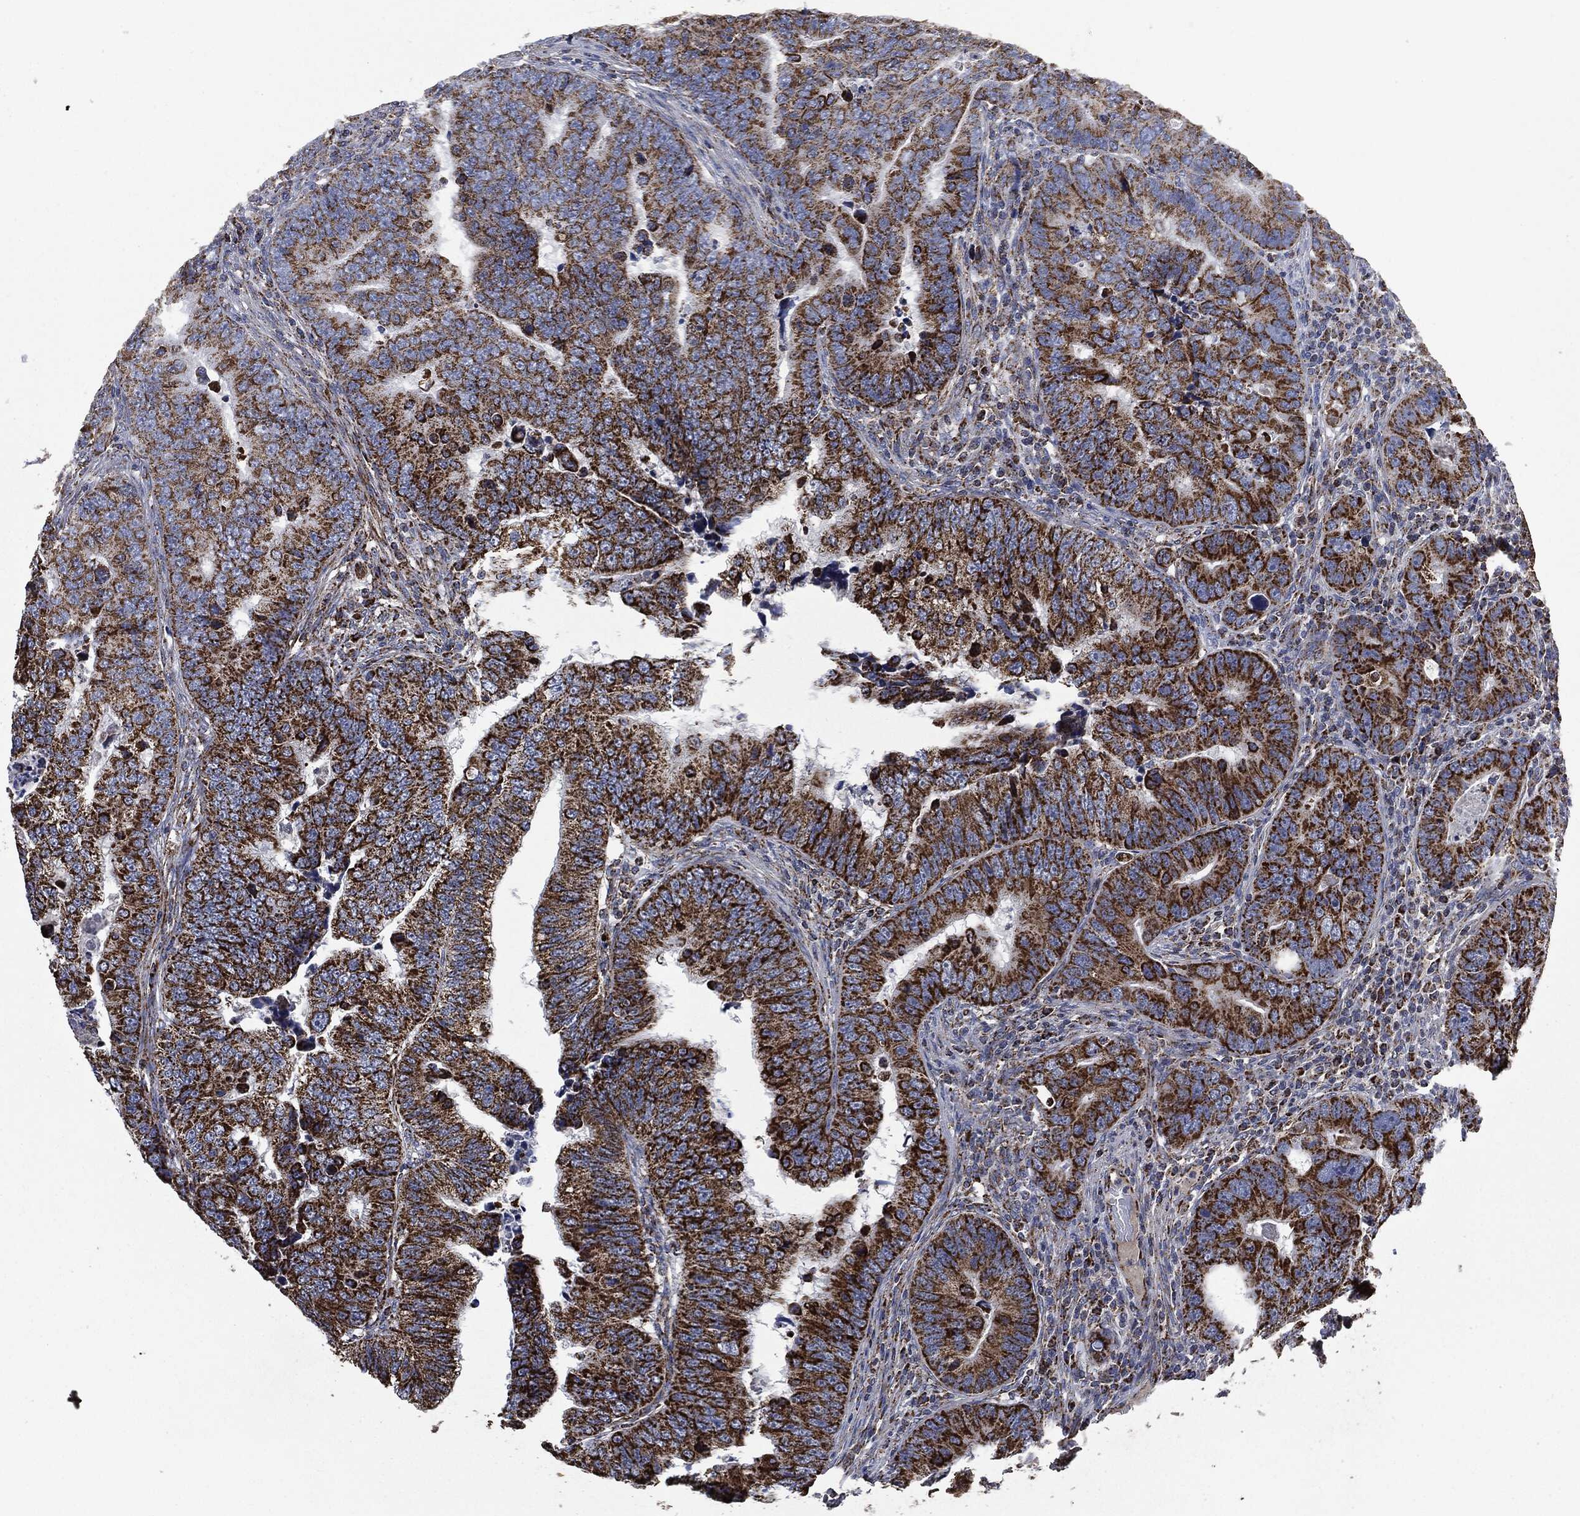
{"staining": {"intensity": "strong", "quantity": ">75%", "location": "cytoplasmic/membranous"}, "tissue": "colorectal cancer", "cell_type": "Tumor cells", "image_type": "cancer", "snomed": [{"axis": "morphology", "description": "Adenocarcinoma, NOS"}, {"axis": "topography", "description": "Colon"}], "caption": "A high amount of strong cytoplasmic/membranous staining is seen in approximately >75% of tumor cells in colorectal adenocarcinoma tissue.", "gene": "RYK", "patient": {"sex": "female", "age": 72}}